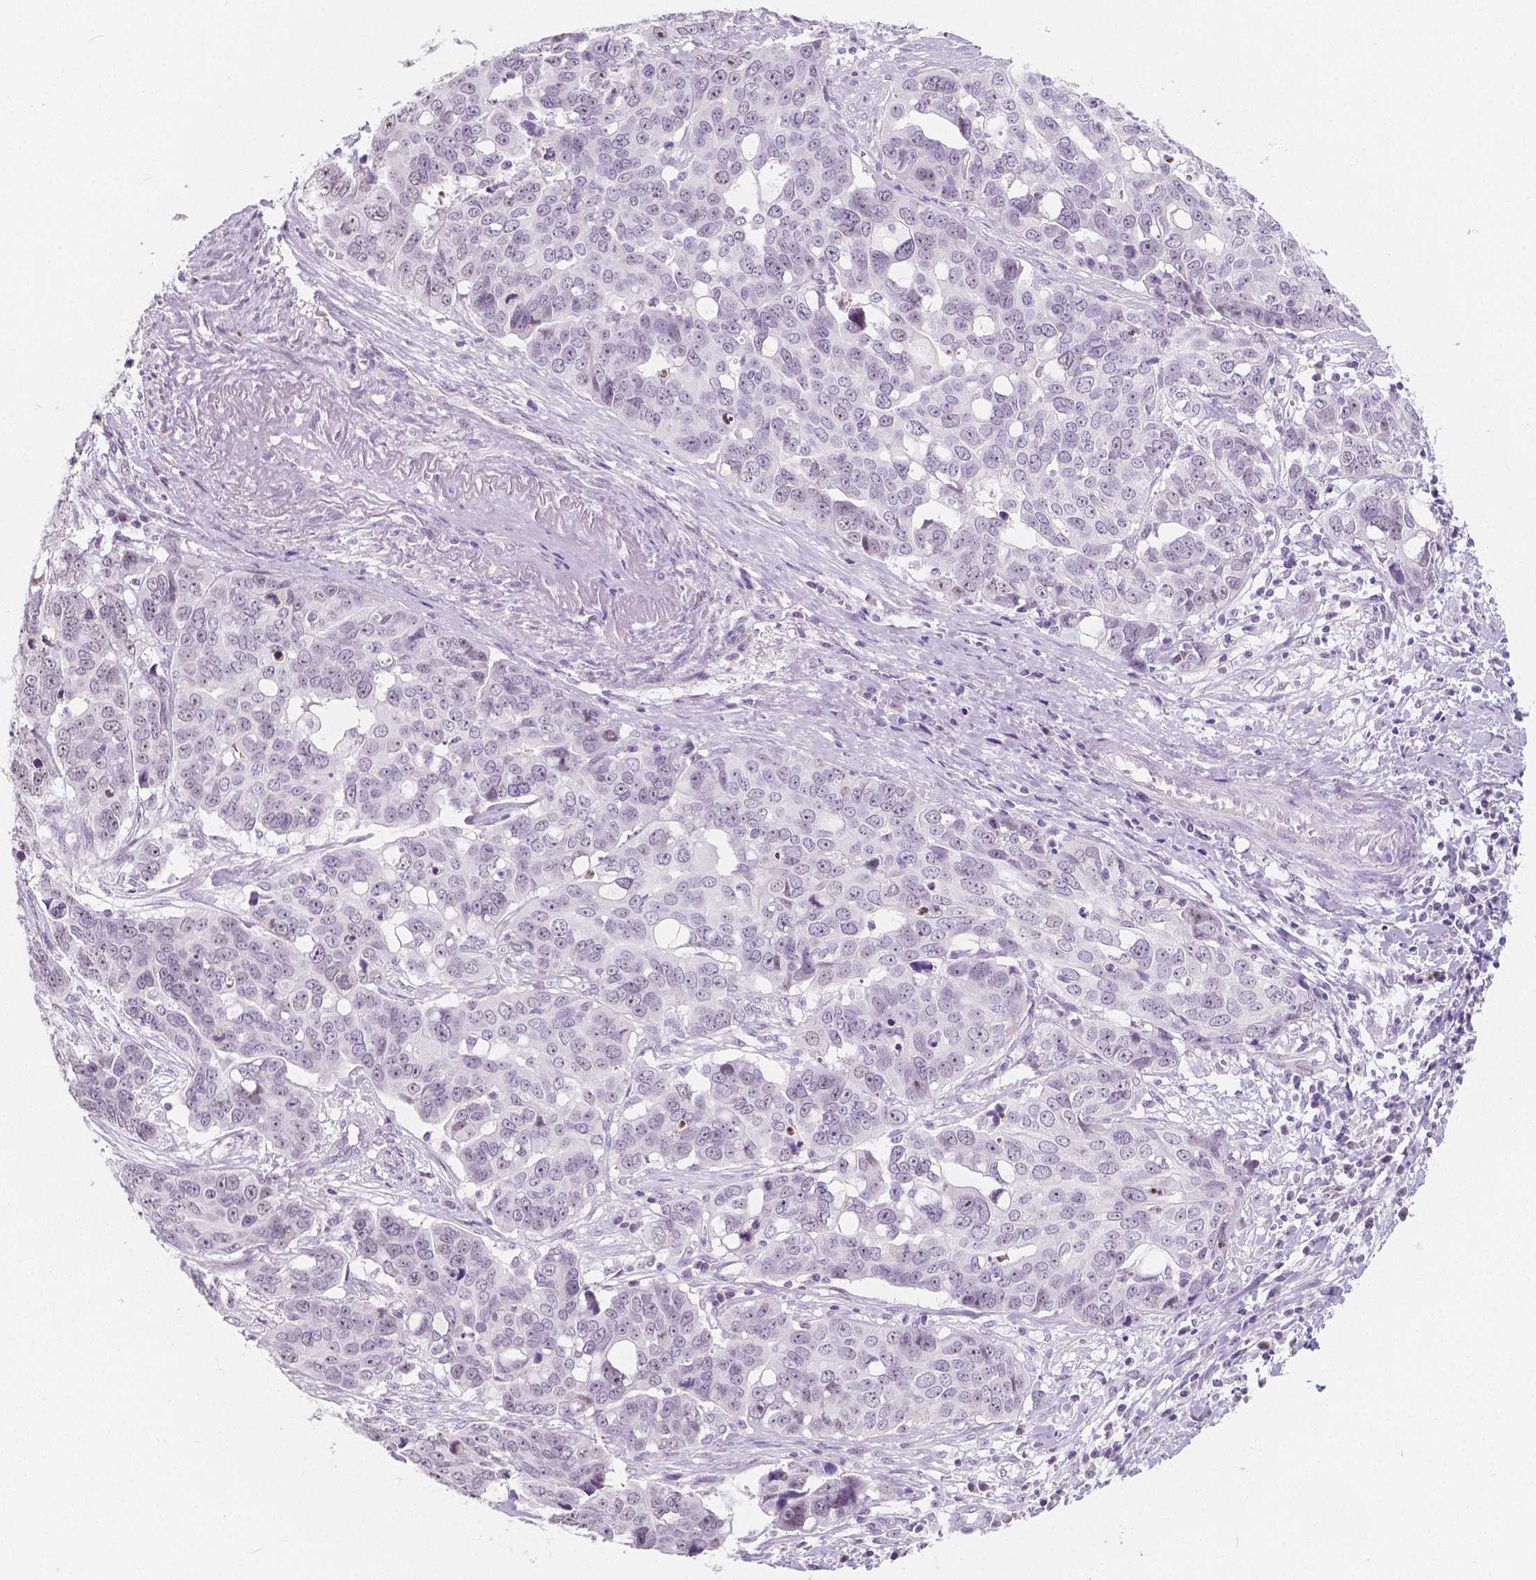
{"staining": {"intensity": "negative", "quantity": "none", "location": "none"}, "tissue": "ovarian cancer", "cell_type": "Tumor cells", "image_type": "cancer", "snomed": [{"axis": "morphology", "description": "Carcinoma, endometroid"}, {"axis": "topography", "description": "Ovary"}], "caption": "A histopathology image of human ovarian cancer is negative for staining in tumor cells.", "gene": "NOLC1", "patient": {"sex": "female", "age": 78}}